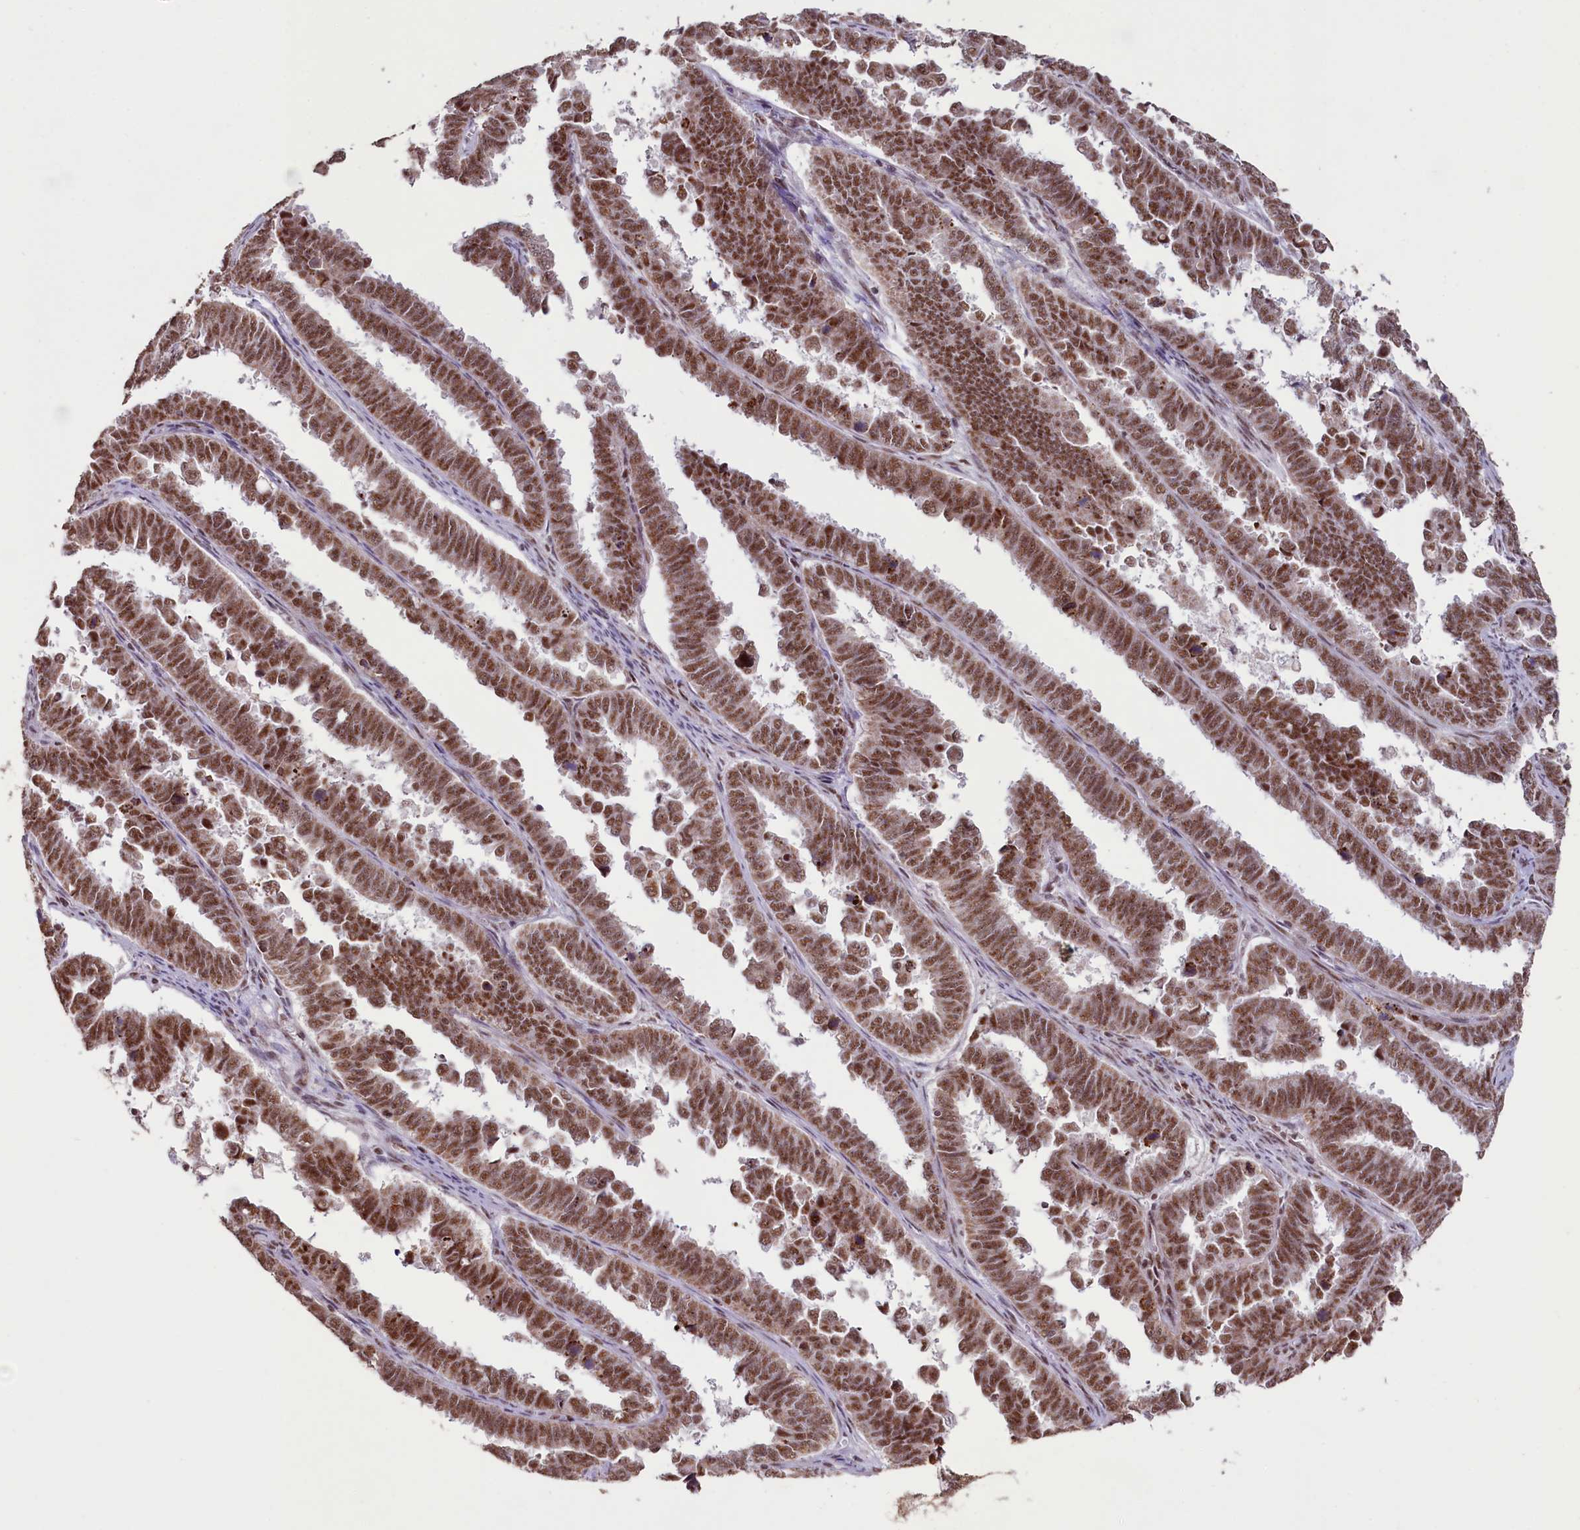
{"staining": {"intensity": "strong", "quantity": ">75%", "location": "nuclear"}, "tissue": "endometrial cancer", "cell_type": "Tumor cells", "image_type": "cancer", "snomed": [{"axis": "morphology", "description": "Adenocarcinoma, NOS"}, {"axis": "topography", "description": "Endometrium"}], "caption": "This photomicrograph demonstrates IHC staining of human endometrial cancer (adenocarcinoma), with high strong nuclear staining in approximately >75% of tumor cells.", "gene": "PDE6D", "patient": {"sex": "female", "age": 75}}